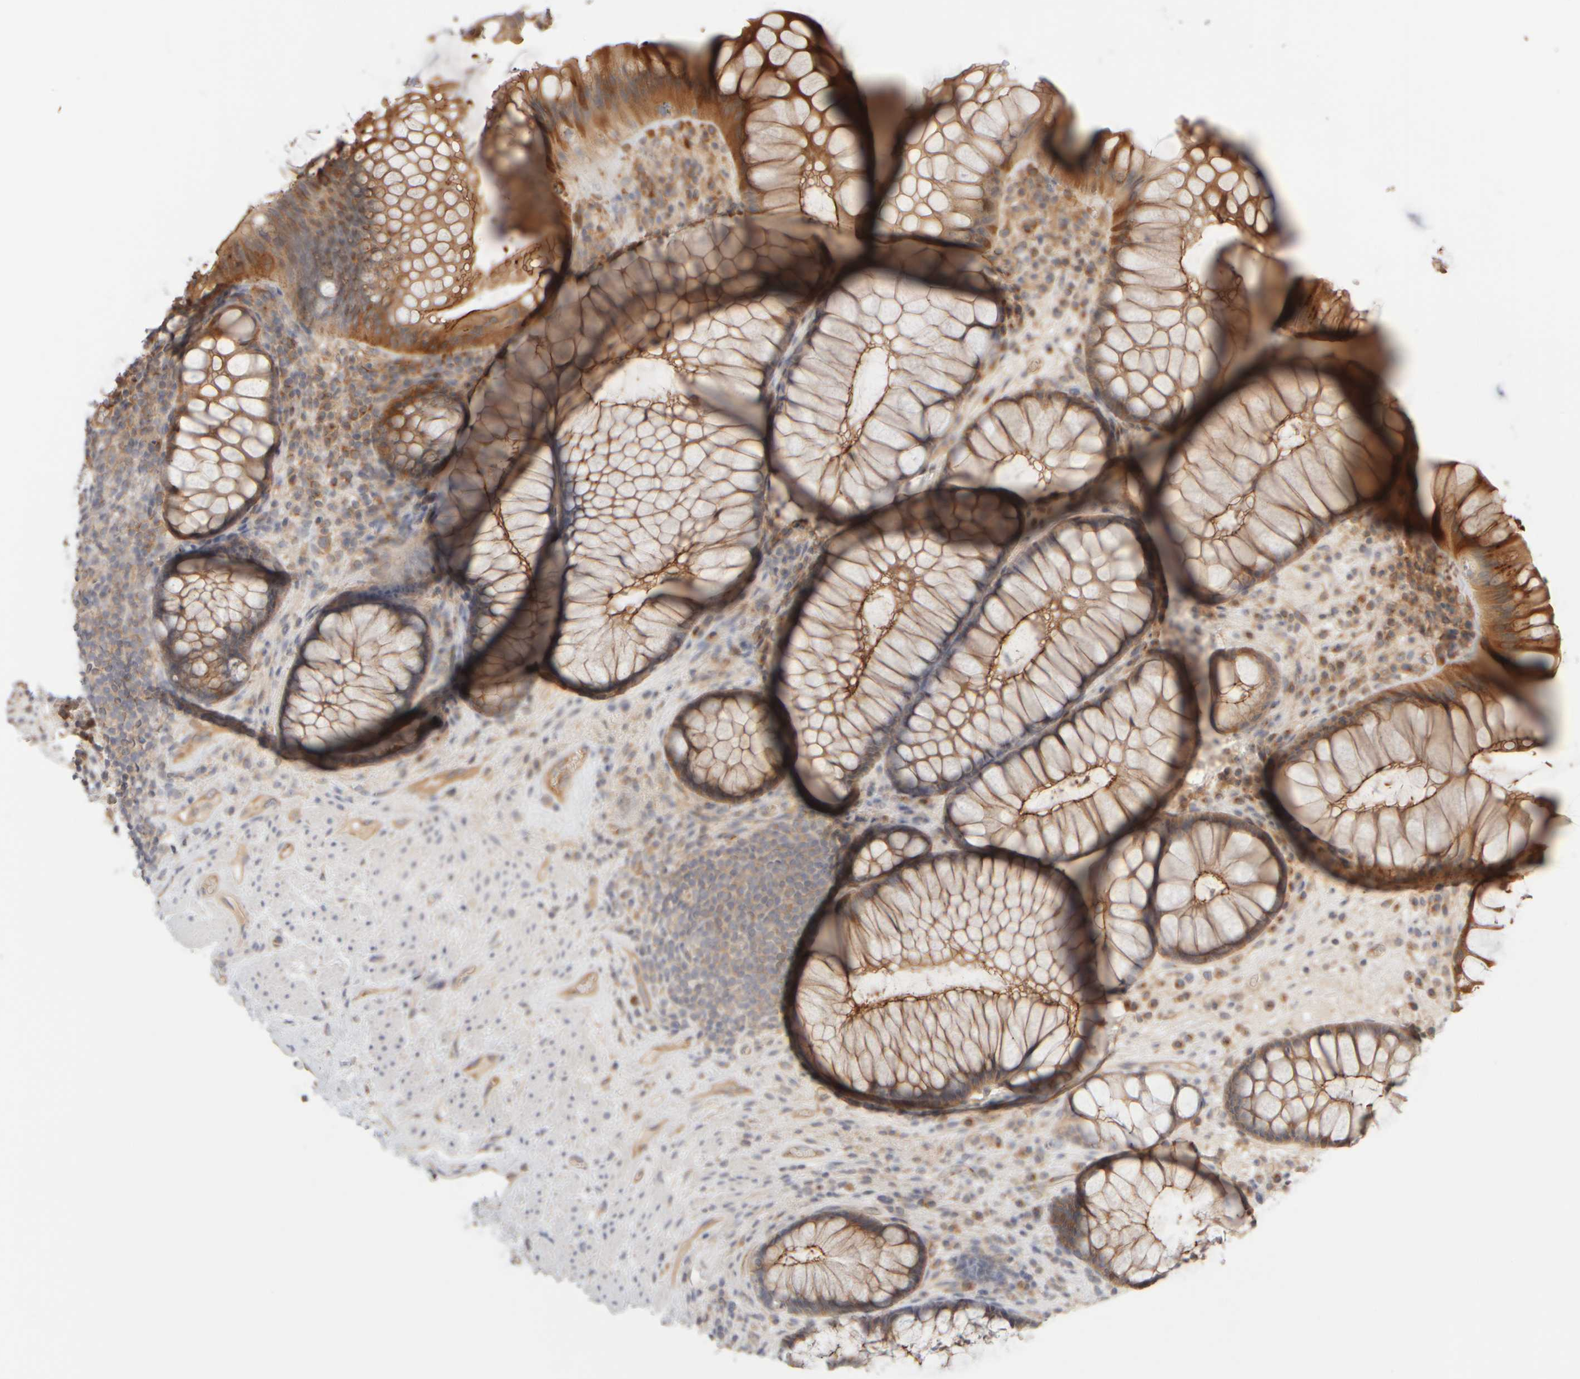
{"staining": {"intensity": "moderate", "quantity": ">75%", "location": "cytoplasmic/membranous"}, "tissue": "rectum", "cell_type": "Glandular cells", "image_type": "normal", "snomed": [{"axis": "morphology", "description": "Normal tissue, NOS"}, {"axis": "topography", "description": "Rectum"}], "caption": "Immunohistochemical staining of unremarkable rectum reveals >75% levels of moderate cytoplasmic/membranous protein staining in approximately >75% of glandular cells. The protein of interest is shown in brown color, while the nuclei are stained blue.", "gene": "GOPC", "patient": {"sex": "male", "age": 51}}